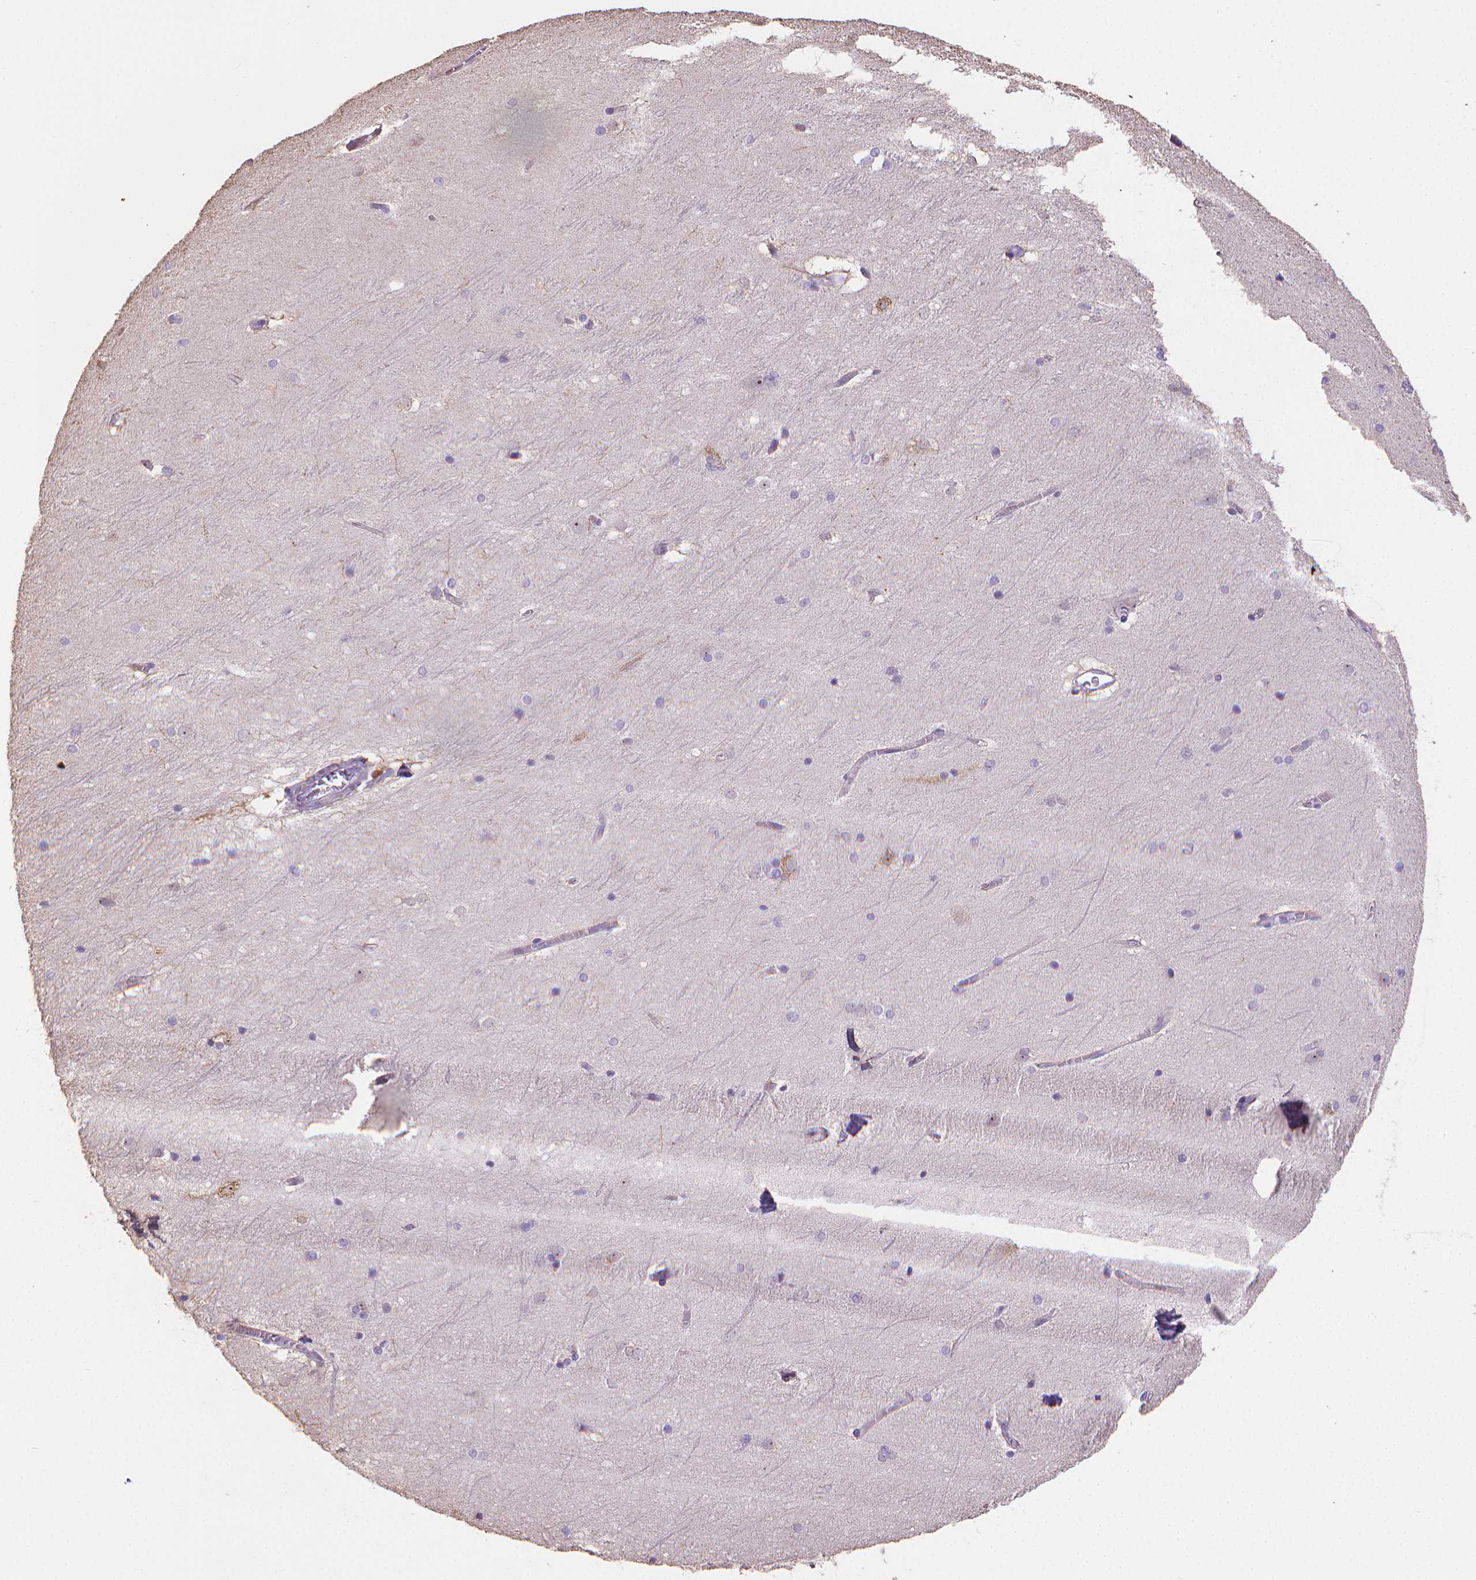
{"staining": {"intensity": "negative", "quantity": "none", "location": "none"}, "tissue": "hippocampus", "cell_type": "Glial cells", "image_type": "normal", "snomed": [{"axis": "morphology", "description": "Normal tissue, NOS"}, {"axis": "topography", "description": "Cerebral cortex"}, {"axis": "topography", "description": "Hippocampus"}], "caption": "Hippocampus was stained to show a protein in brown. There is no significant expression in glial cells. (Immunohistochemistry (ihc), brightfield microscopy, high magnification).", "gene": "PNMA2", "patient": {"sex": "female", "age": 19}}